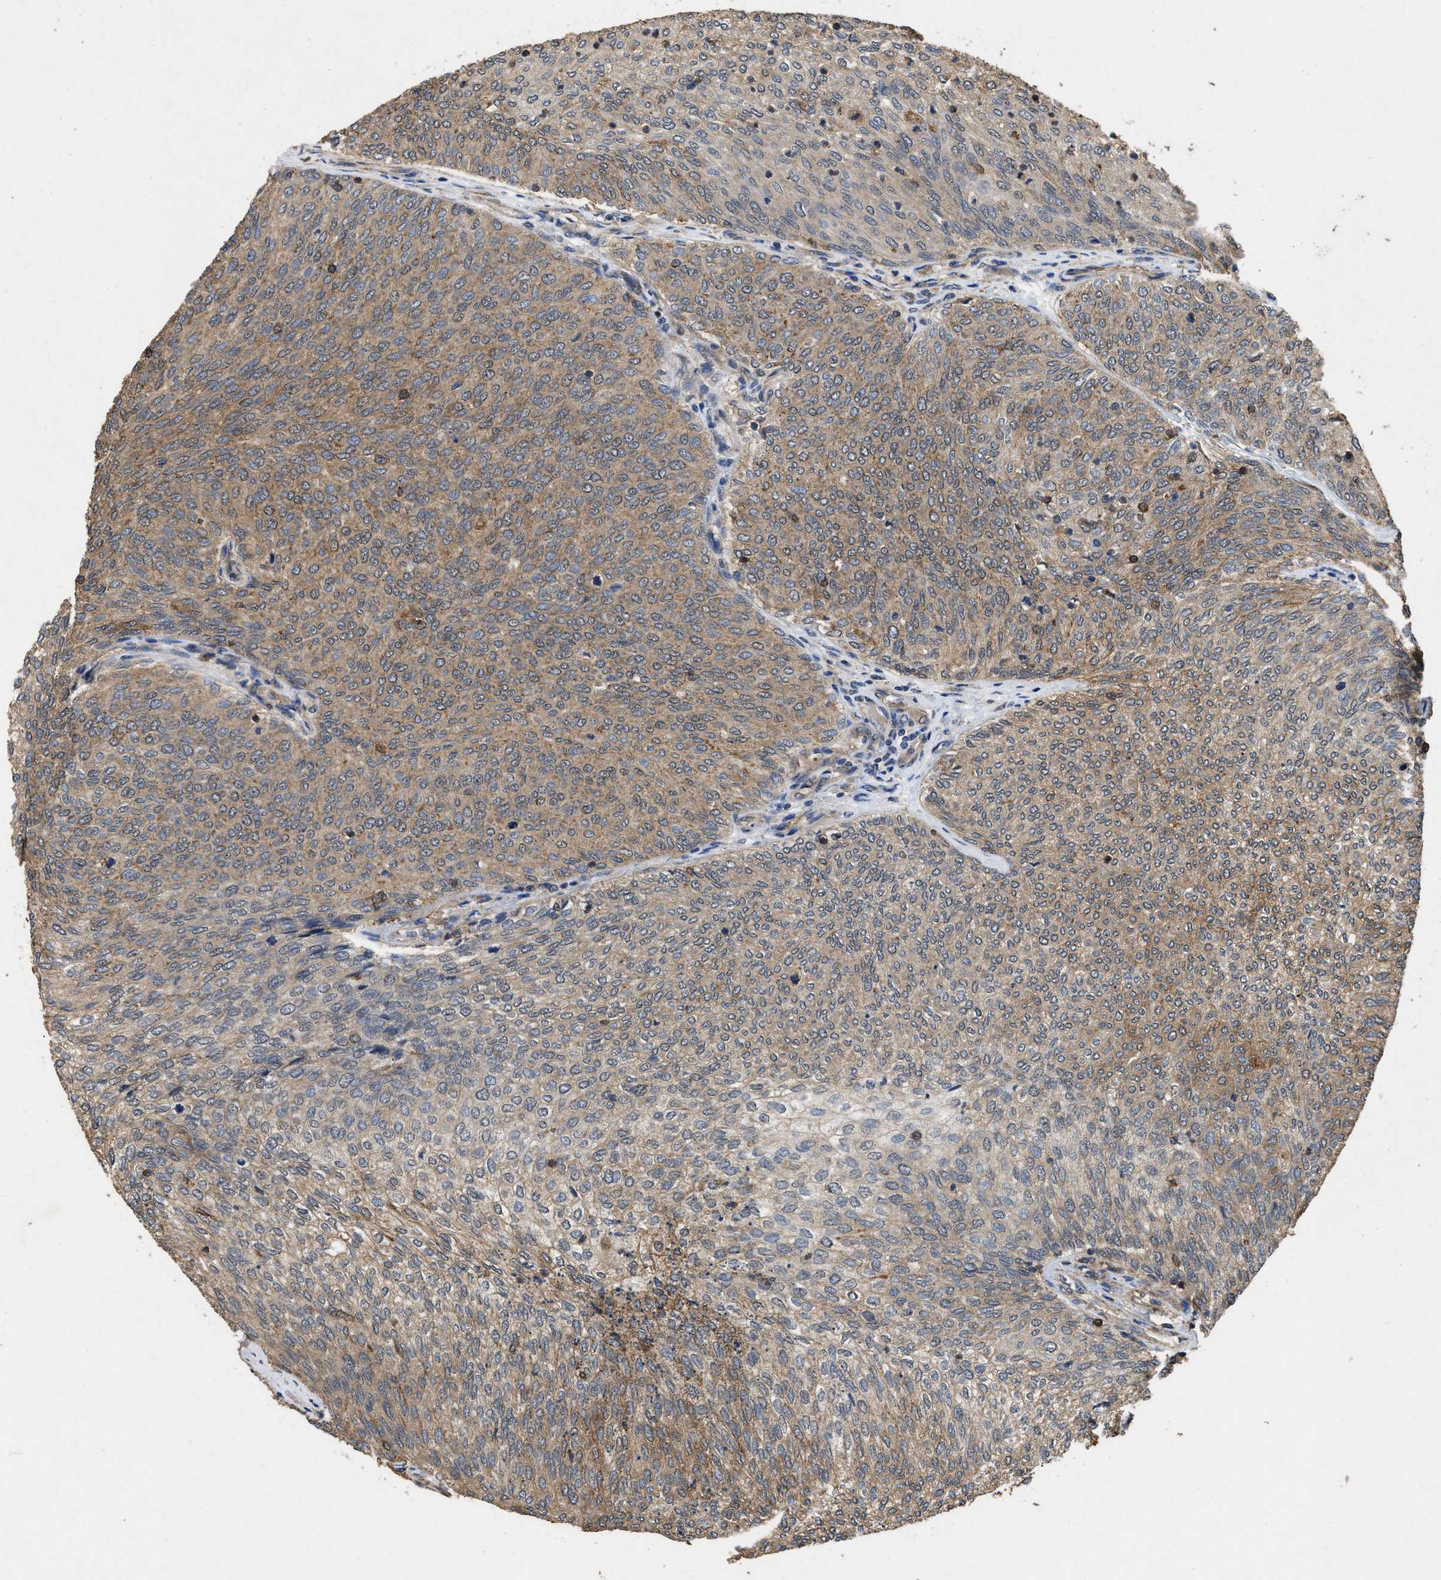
{"staining": {"intensity": "weak", "quantity": ">75%", "location": "cytoplasmic/membranous"}, "tissue": "urothelial cancer", "cell_type": "Tumor cells", "image_type": "cancer", "snomed": [{"axis": "morphology", "description": "Urothelial carcinoma, Low grade"}, {"axis": "topography", "description": "Urinary bladder"}], "caption": "Protein expression analysis of urothelial carcinoma (low-grade) shows weak cytoplasmic/membranous staining in about >75% of tumor cells.", "gene": "LINGO2", "patient": {"sex": "female", "age": 79}}